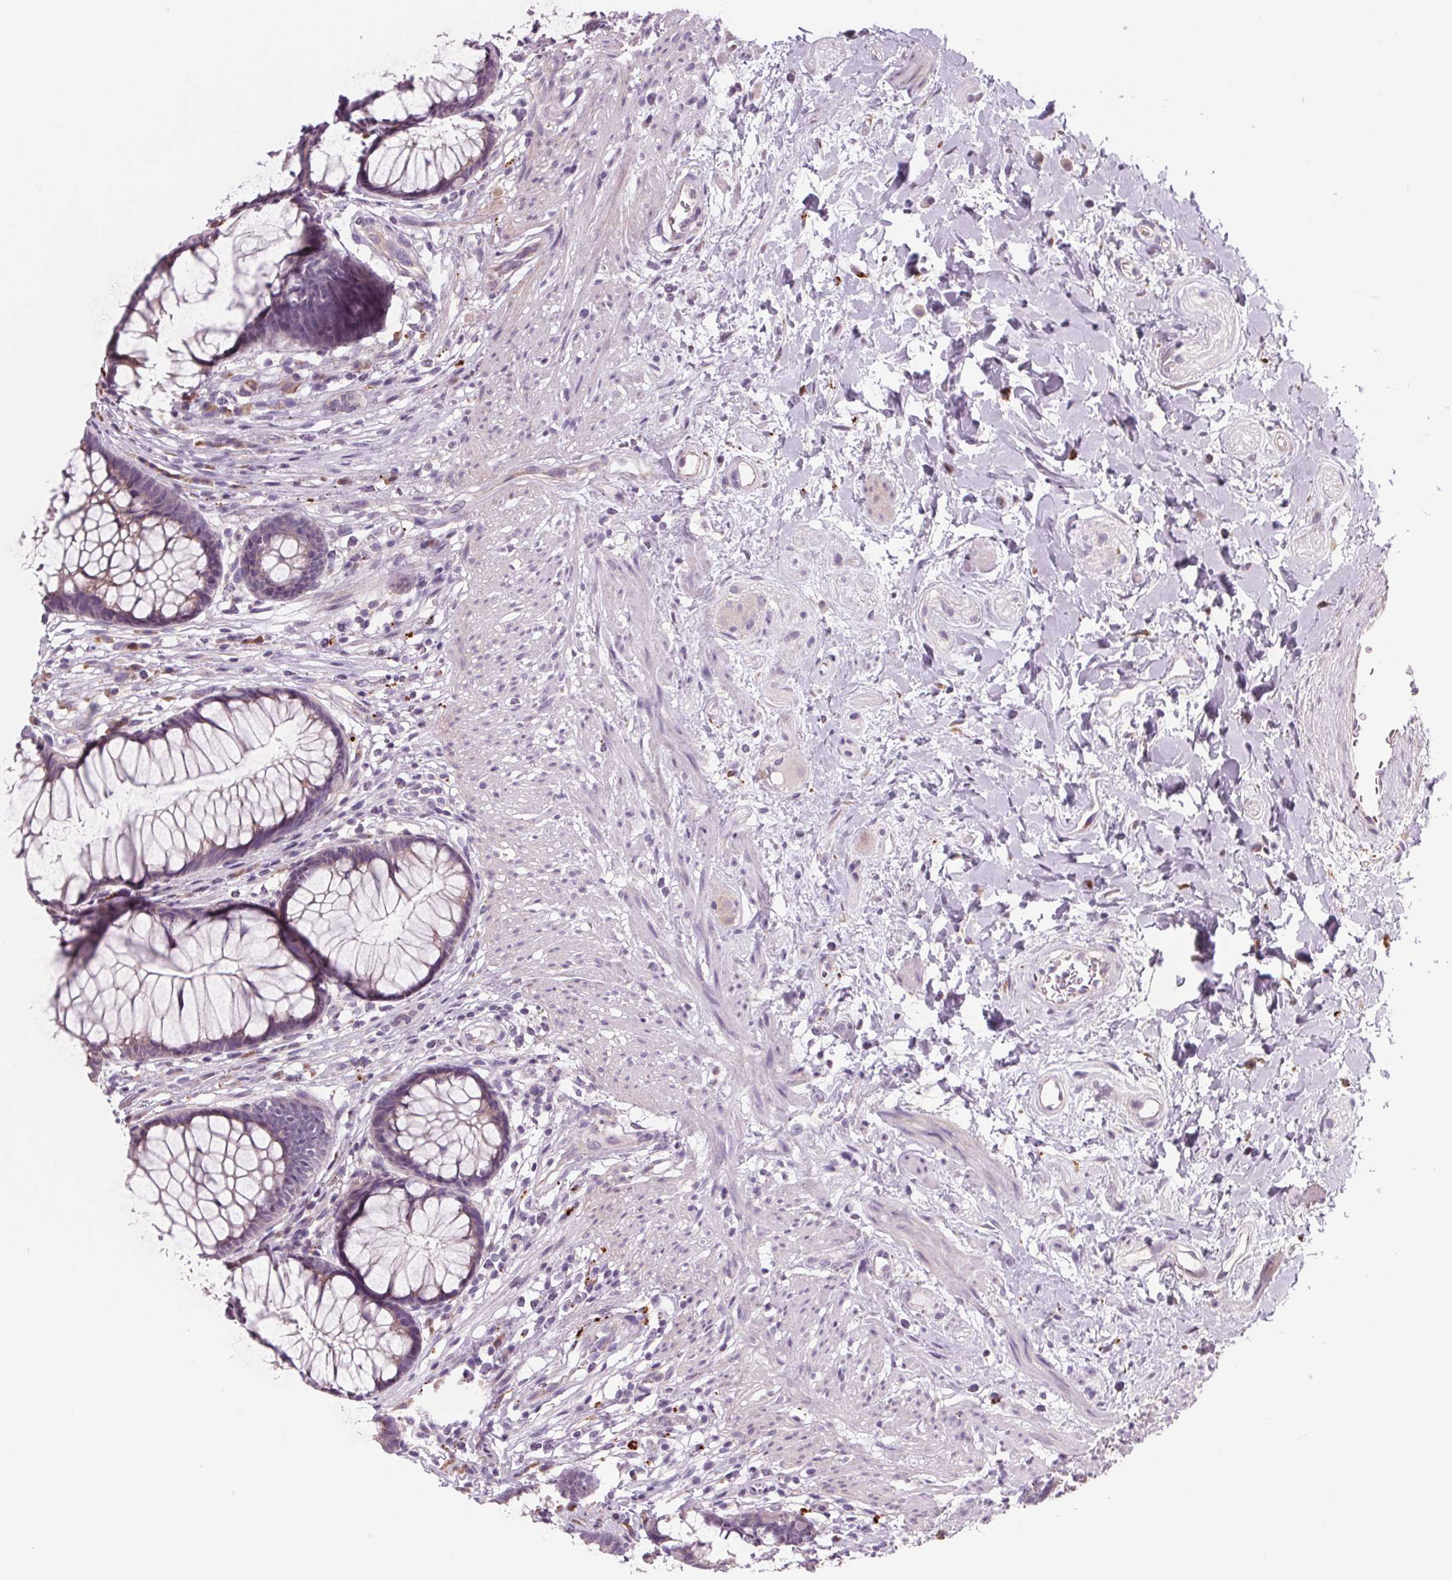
{"staining": {"intensity": "weak", "quantity": "<25%", "location": "cytoplasmic/membranous"}, "tissue": "rectum", "cell_type": "Glandular cells", "image_type": "normal", "snomed": [{"axis": "morphology", "description": "Normal tissue, NOS"}, {"axis": "topography", "description": "Smooth muscle"}, {"axis": "topography", "description": "Rectum"}], "caption": "The histopathology image displays no staining of glandular cells in unremarkable rectum. The staining is performed using DAB (3,3'-diaminobenzidine) brown chromogen with nuclei counter-stained in using hematoxylin.", "gene": "SAMD5", "patient": {"sex": "male", "age": 53}}